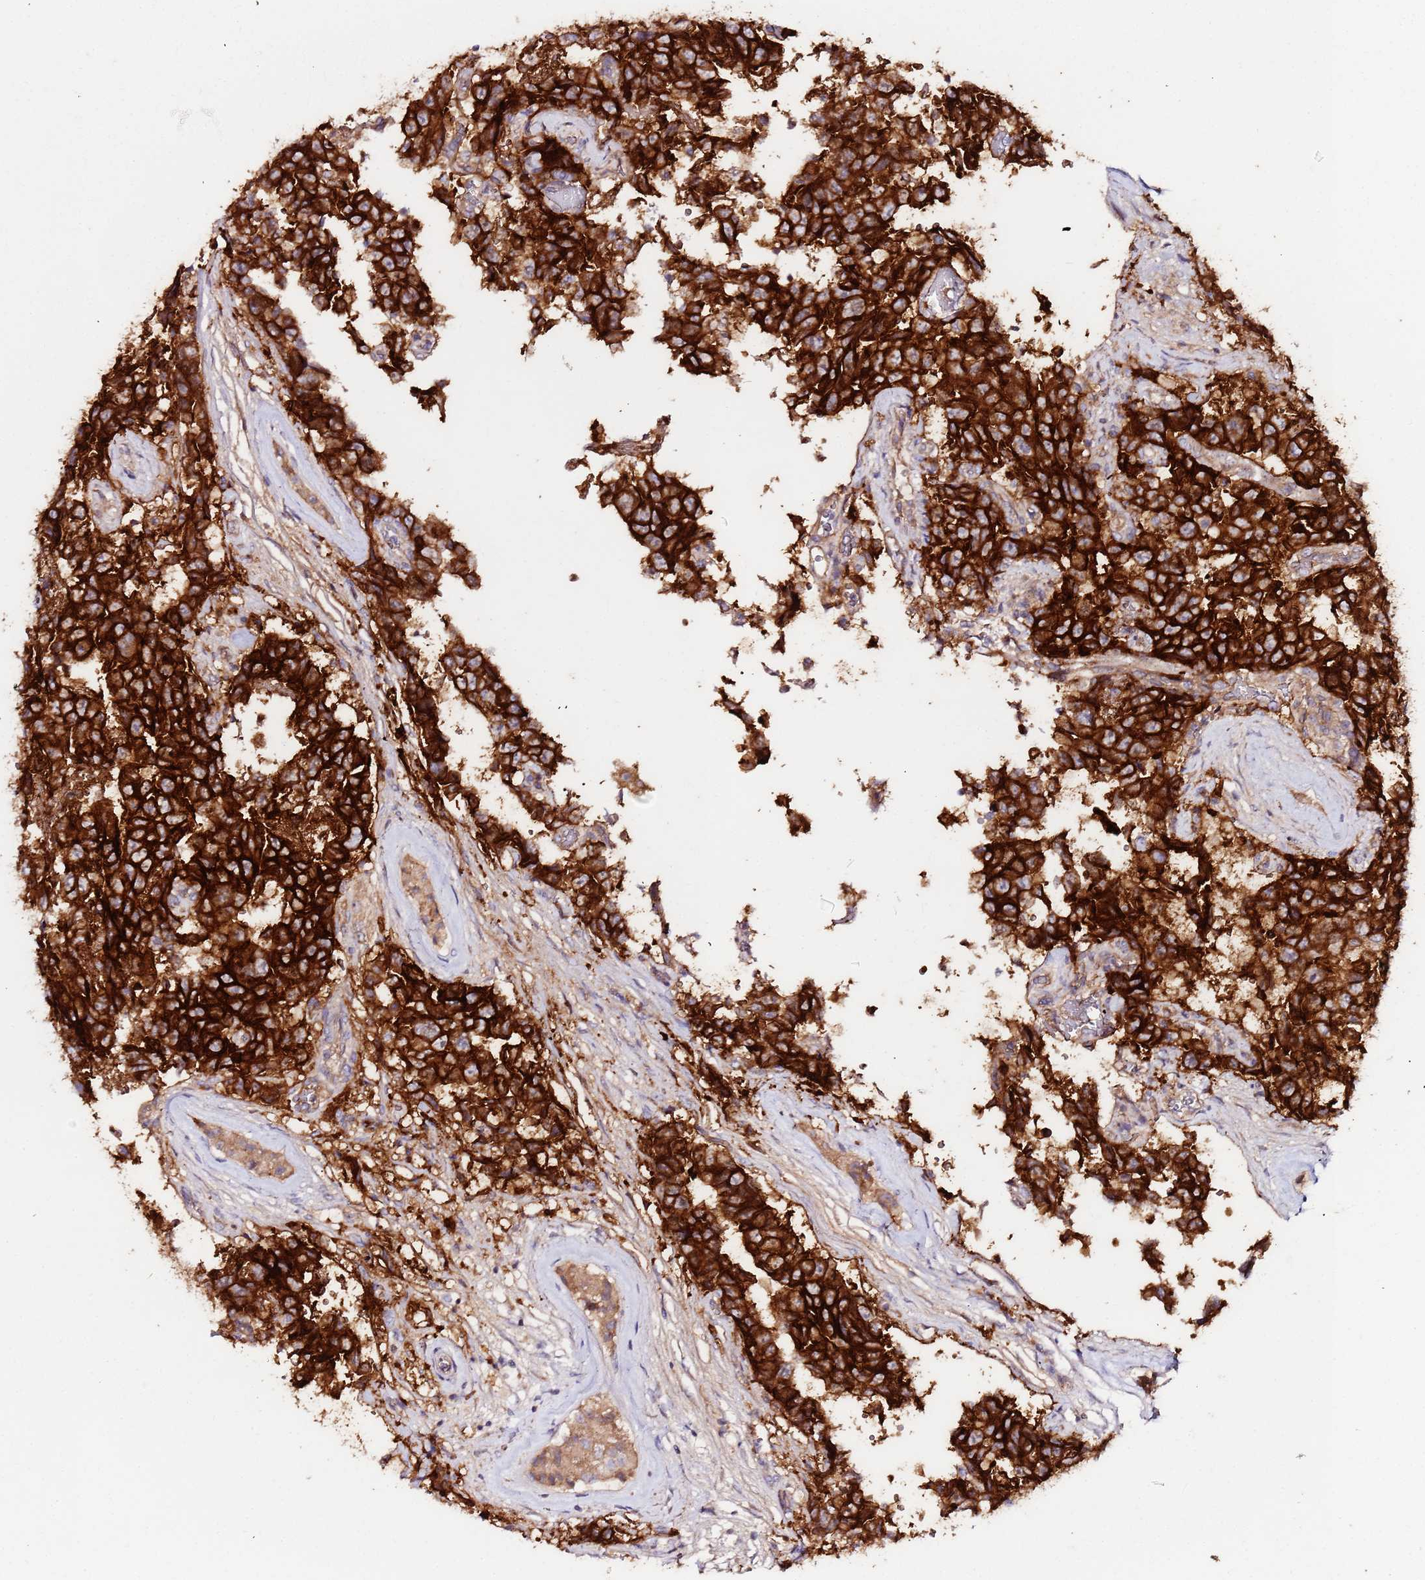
{"staining": {"intensity": "strong", "quantity": ">75%", "location": "cytoplasmic/membranous"}, "tissue": "testis cancer", "cell_type": "Tumor cells", "image_type": "cancer", "snomed": [{"axis": "morphology", "description": "Normal tissue, NOS"}, {"axis": "morphology", "description": "Carcinoma, Embryonal, NOS"}, {"axis": "topography", "description": "Testis"}, {"axis": "topography", "description": "Epididymis"}], "caption": "Immunohistochemistry (DAB) staining of testis cancer reveals strong cytoplasmic/membranous protein staining in about >75% of tumor cells. (DAB IHC with brightfield microscopy, high magnification).", "gene": "FLVCR1", "patient": {"sex": "male", "age": 25}}